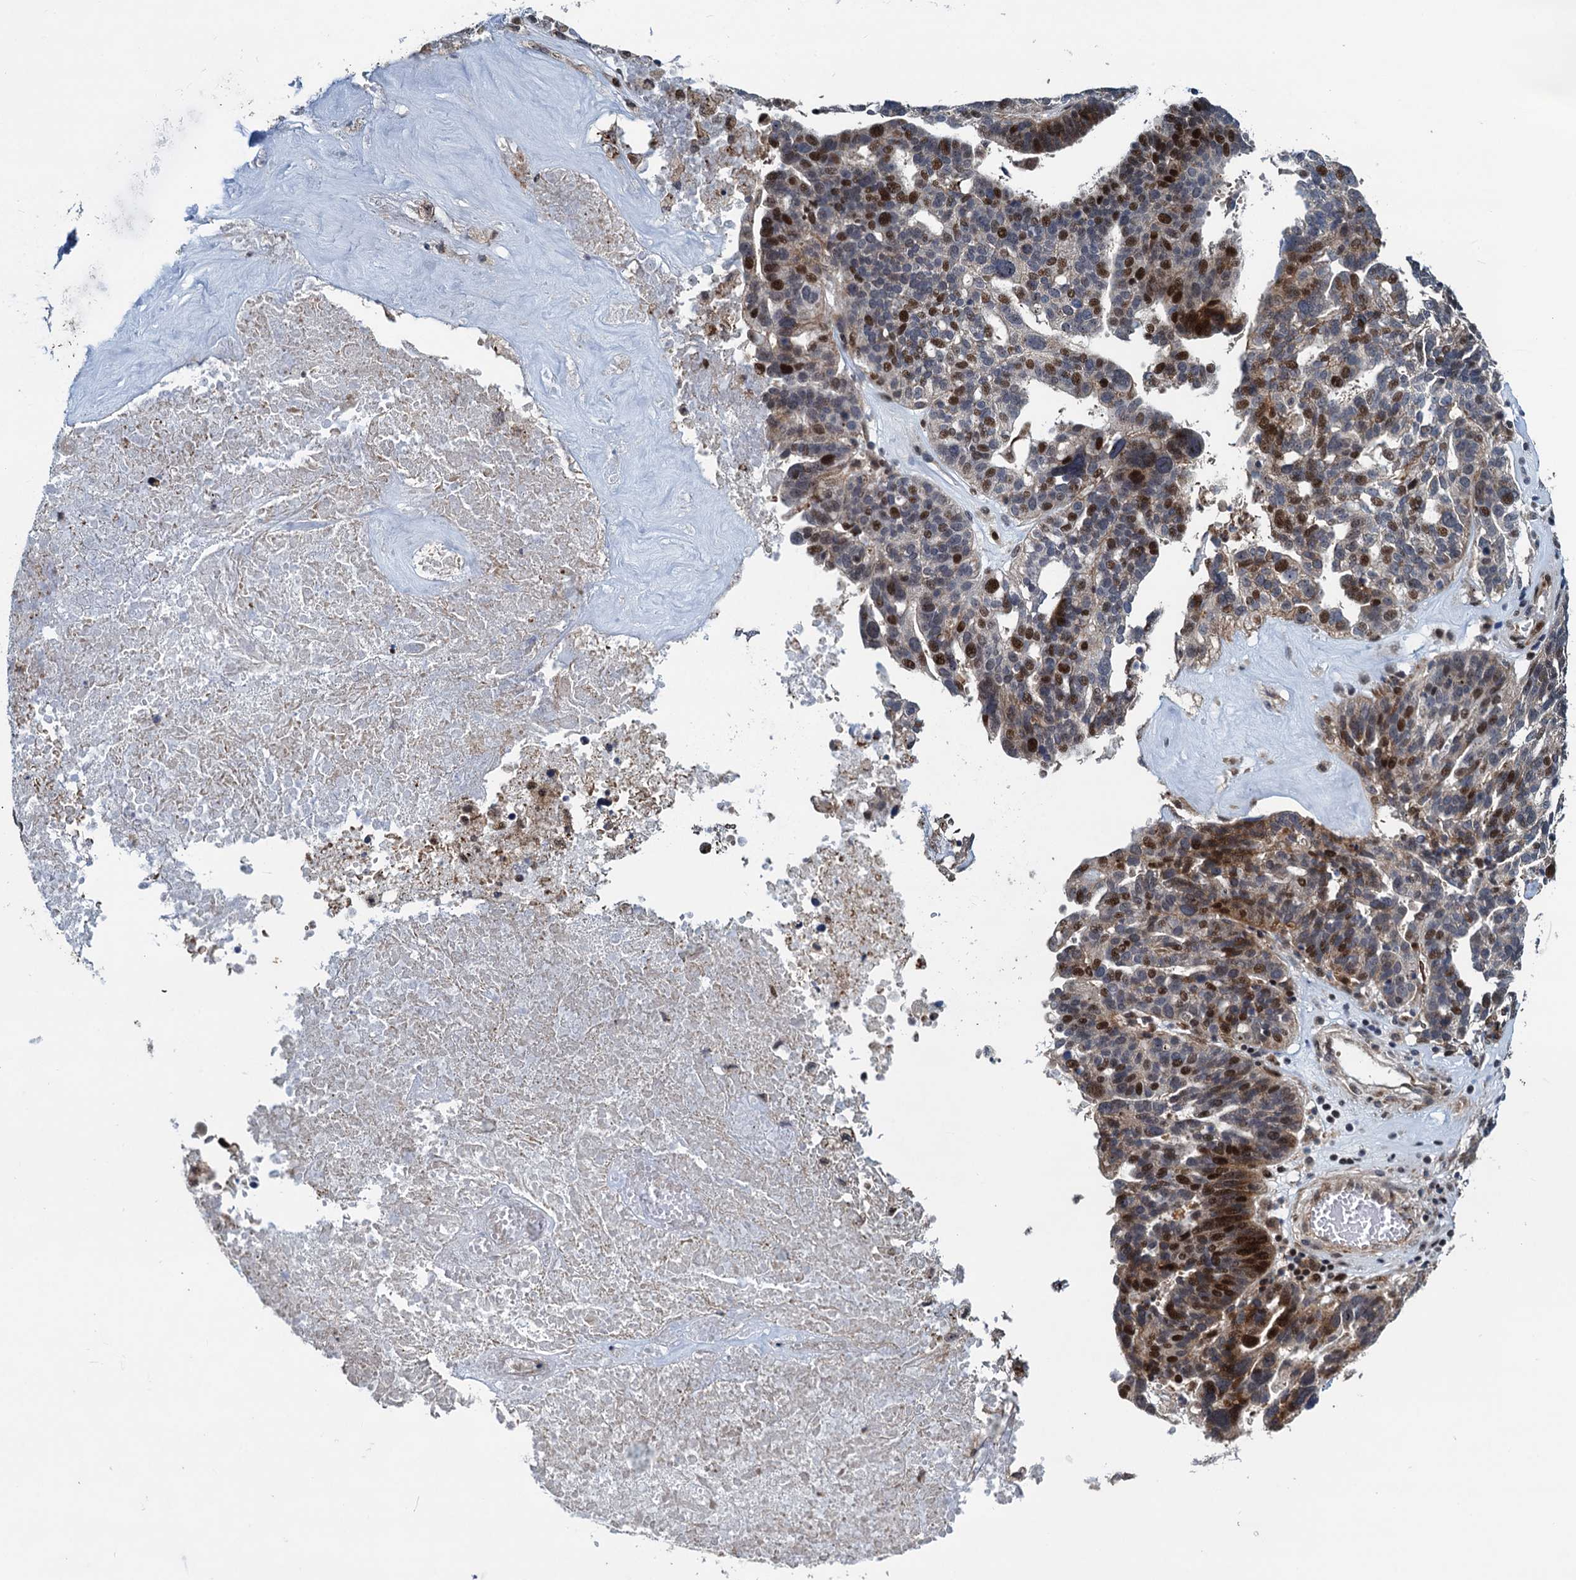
{"staining": {"intensity": "moderate", "quantity": "25%-75%", "location": "nuclear"}, "tissue": "ovarian cancer", "cell_type": "Tumor cells", "image_type": "cancer", "snomed": [{"axis": "morphology", "description": "Cystadenocarcinoma, serous, NOS"}, {"axis": "topography", "description": "Ovary"}], "caption": "Immunohistochemical staining of human ovarian cancer reveals medium levels of moderate nuclear positivity in about 25%-75% of tumor cells.", "gene": "ATOSA", "patient": {"sex": "female", "age": 59}}